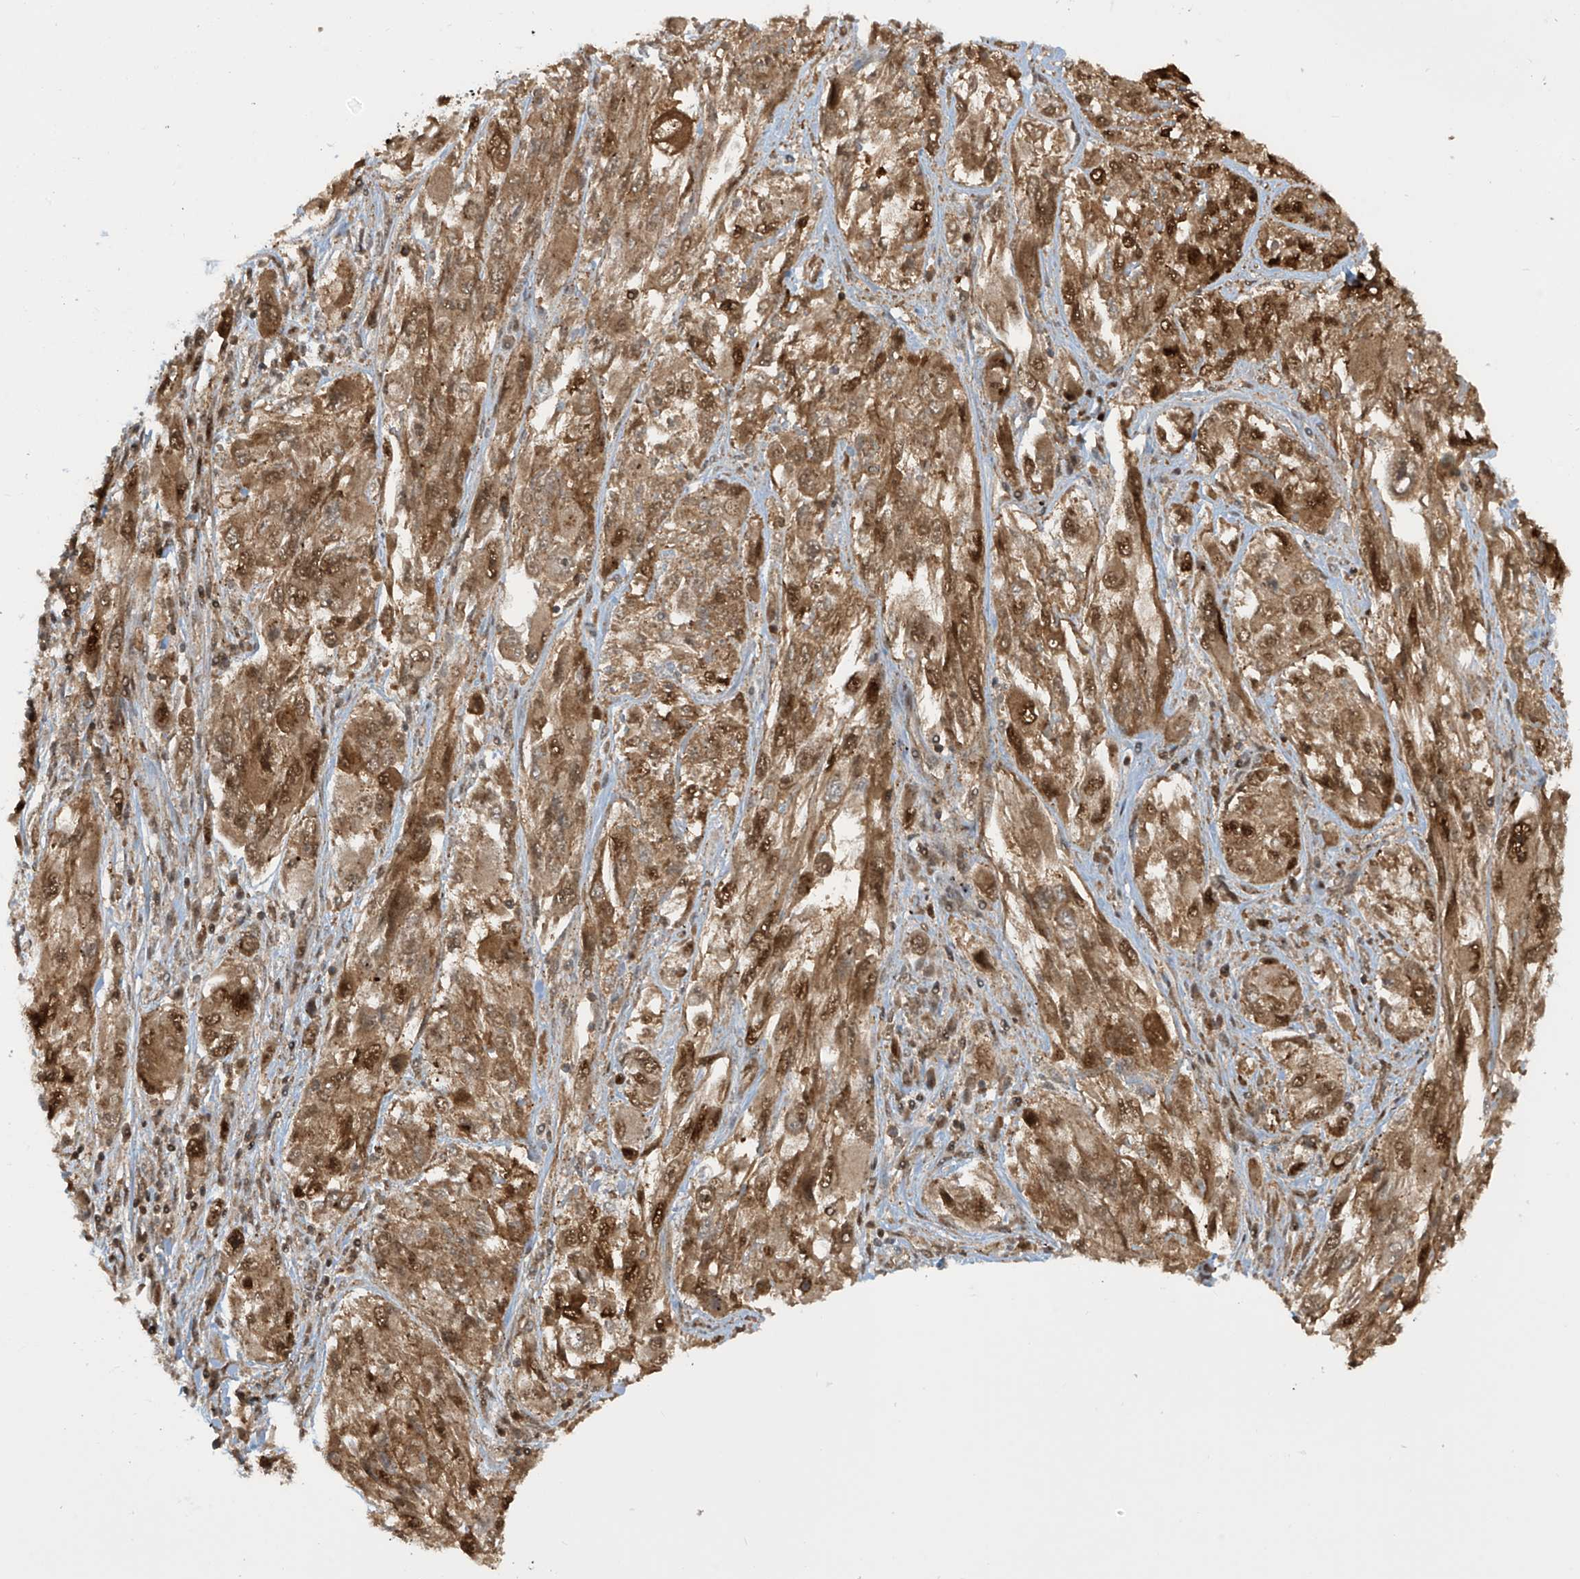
{"staining": {"intensity": "moderate", "quantity": ">75%", "location": "cytoplasmic/membranous,nuclear"}, "tissue": "melanoma", "cell_type": "Tumor cells", "image_type": "cancer", "snomed": [{"axis": "morphology", "description": "Malignant melanoma, NOS"}, {"axis": "topography", "description": "Skin"}], "caption": "Melanoma stained with a protein marker displays moderate staining in tumor cells.", "gene": "LAGE3", "patient": {"sex": "female", "age": 91}}